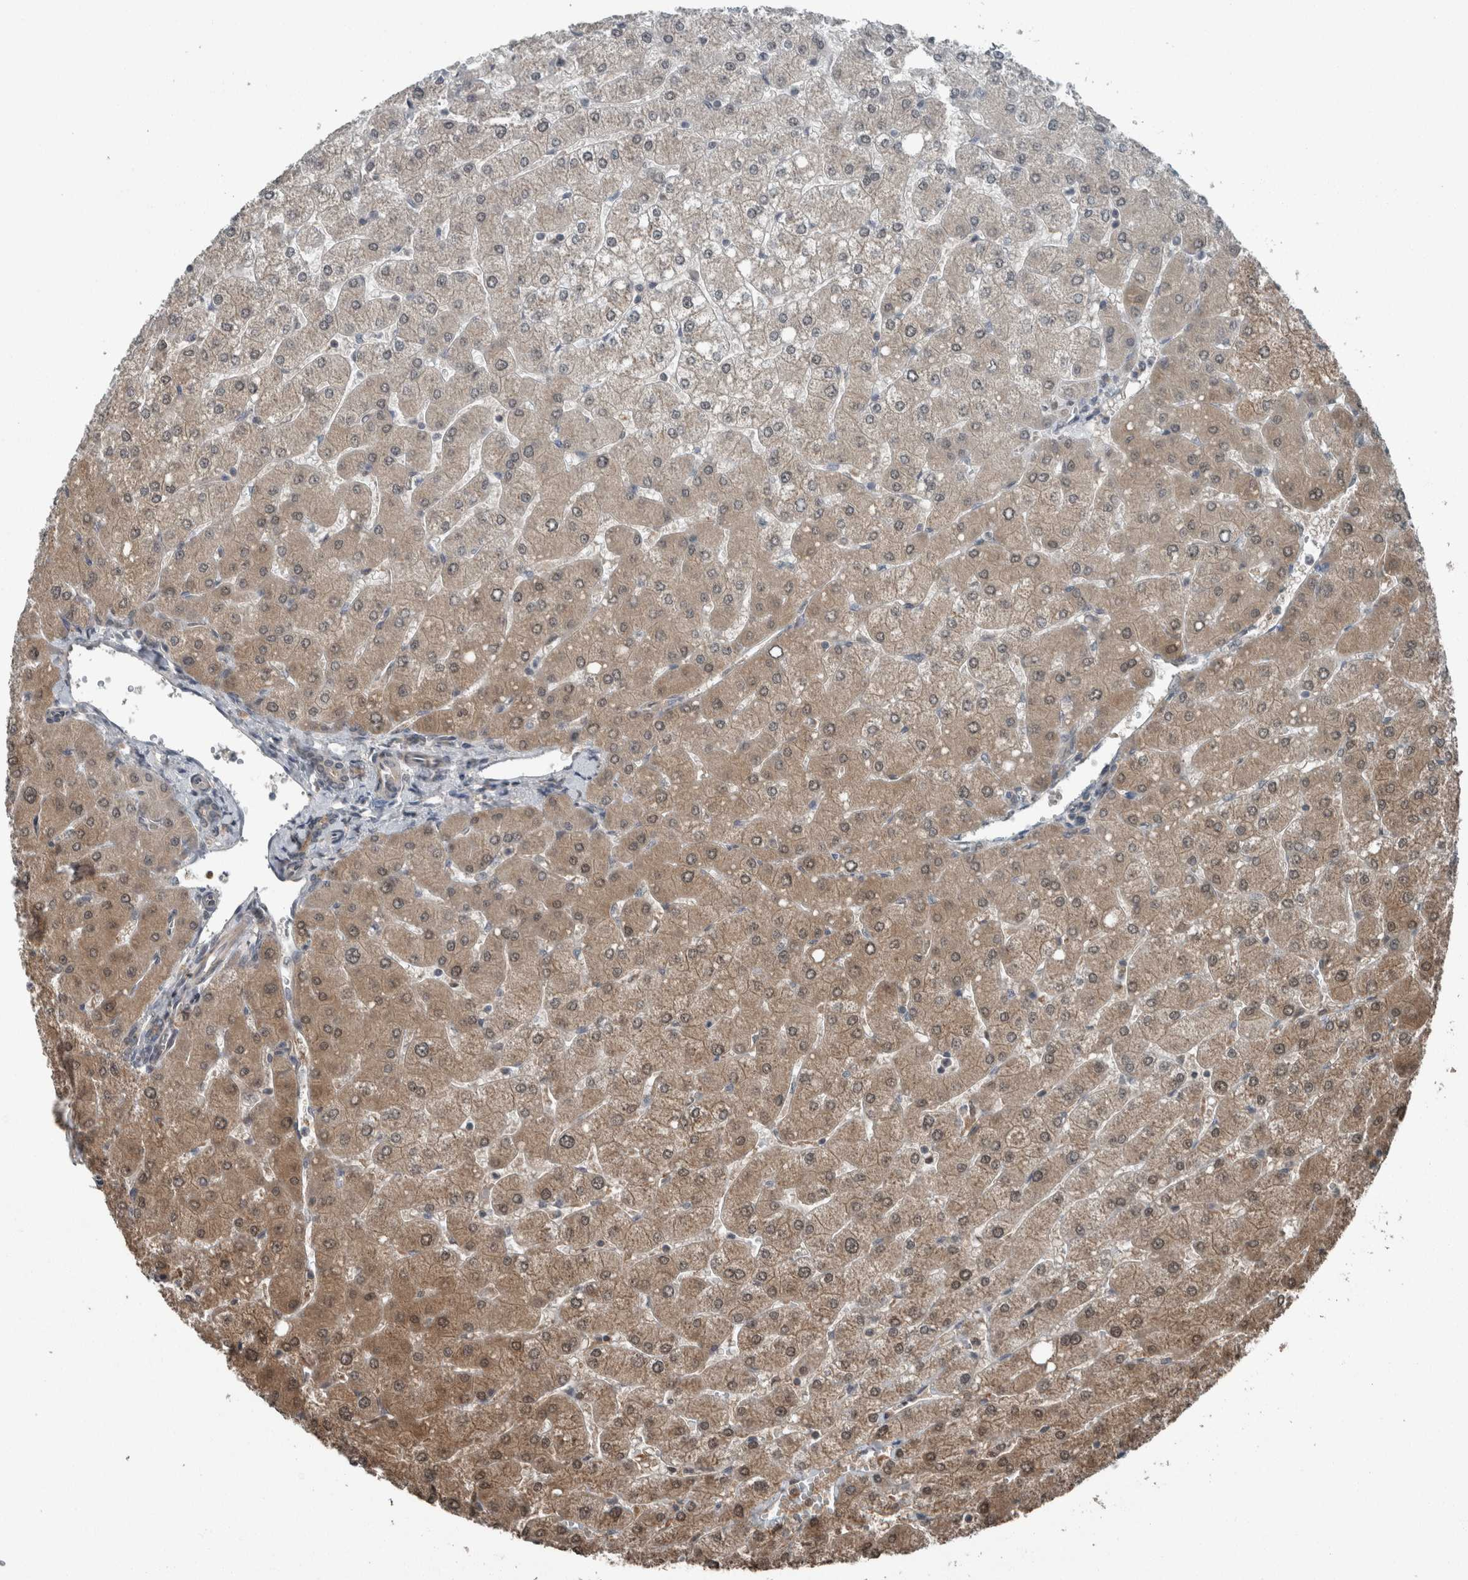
{"staining": {"intensity": "weak", "quantity": ">75%", "location": "cytoplasmic/membranous"}, "tissue": "liver", "cell_type": "Cholangiocytes", "image_type": "normal", "snomed": [{"axis": "morphology", "description": "Normal tissue, NOS"}, {"axis": "topography", "description": "Liver"}], "caption": "Brown immunohistochemical staining in normal liver reveals weak cytoplasmic/membranous staining in approximately >75% of cholangiocytes.", "gene": "MYO1E", "patient": {"sex": "male", "age": 55}}